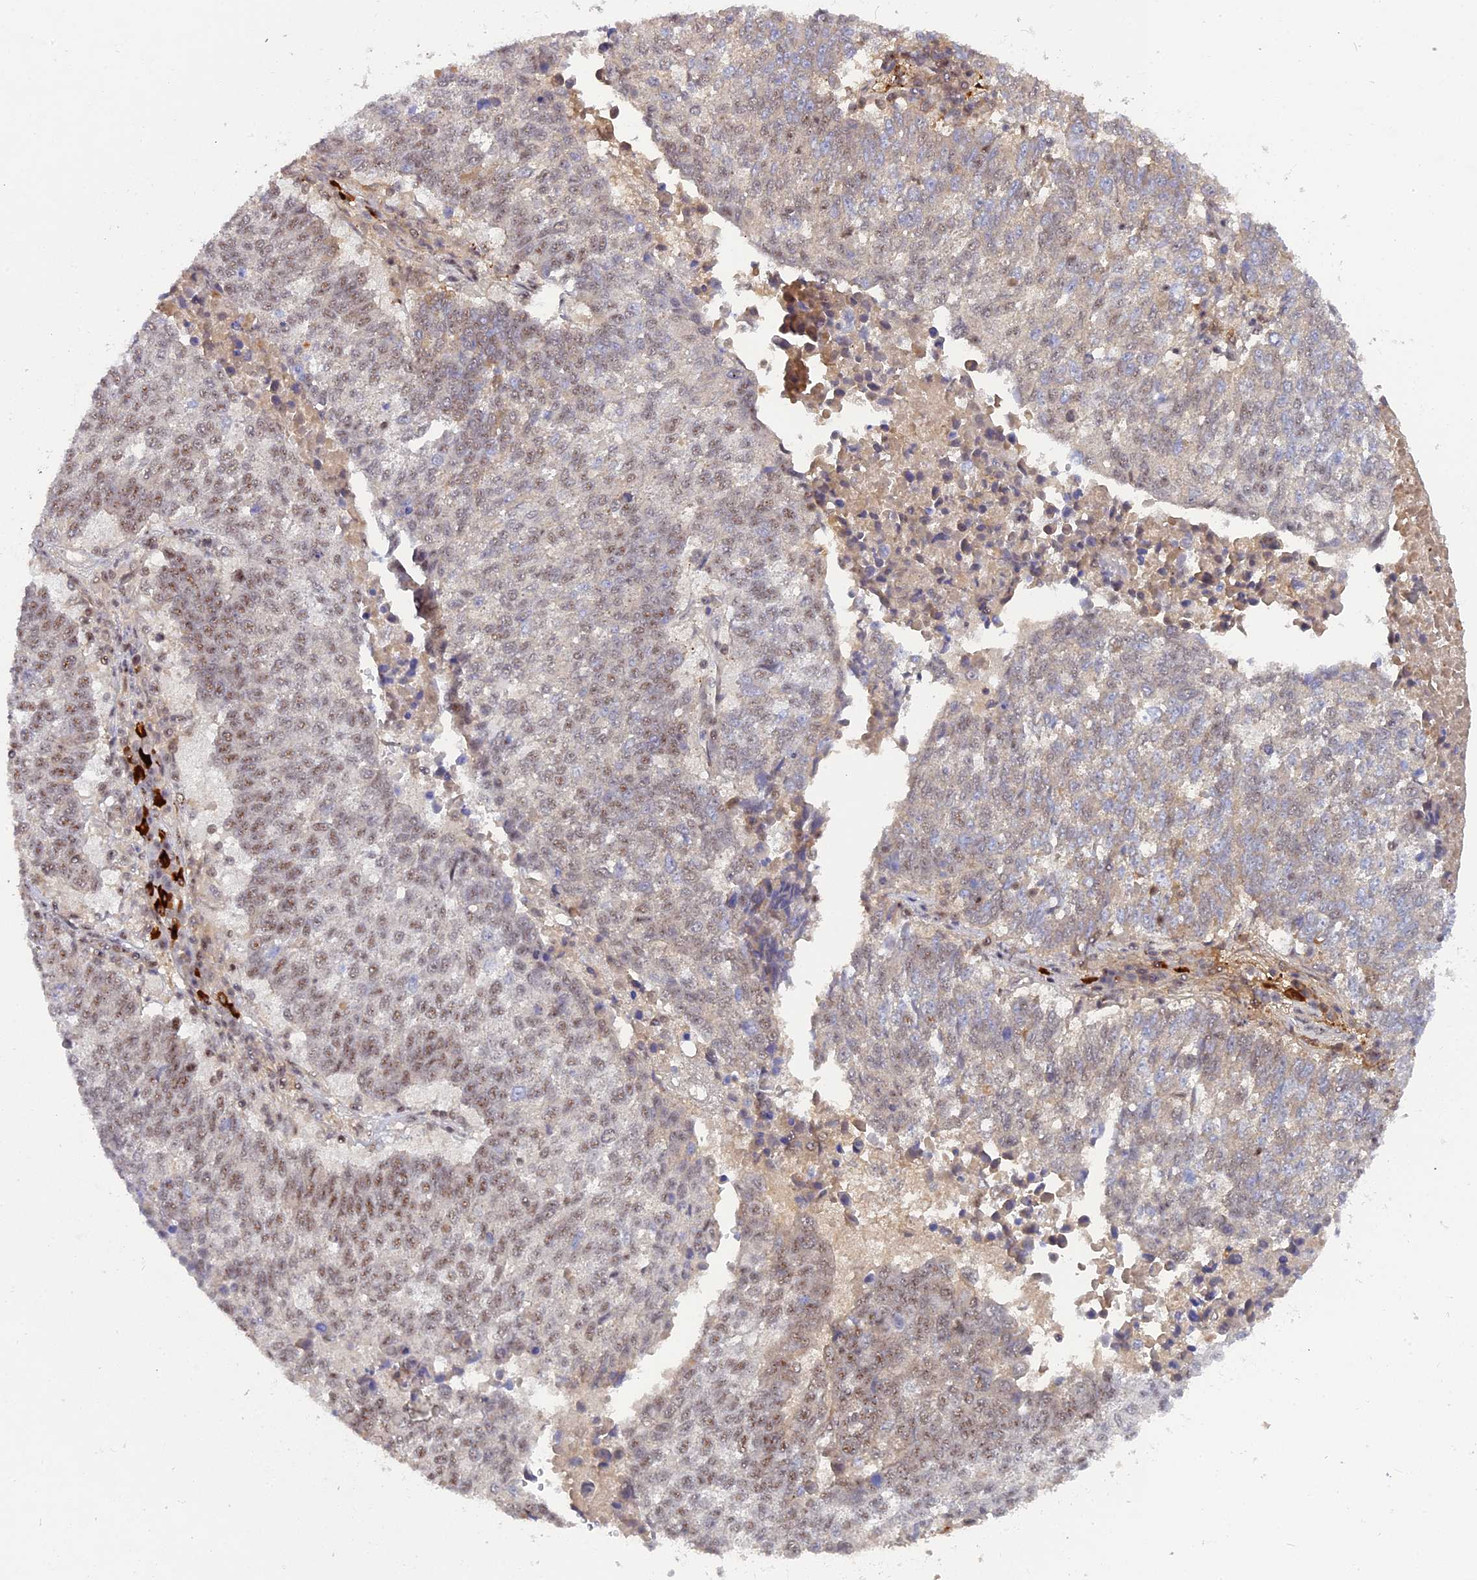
{"staining": {"intensity": "weak", "quantity": "25%-75%", "location": "nuclear"}, "tissue": "lung cancer", "cell_type": "Tumor cells", "image_type": "cancer", "snomed": [{"axis": "morphology", "description": "Squamous cell carcinoma, NOS"}, {"axis": "topography", "description": "Lung"}], "caption": "Immunohistochemical staining of lung cancer (squamous cell carcinoma) reveals weak nuclear protein staining in approximately 25%-75% of tumor cells.", "gene": "TAB1", "patient": {"sex": "male", "age": 73}}